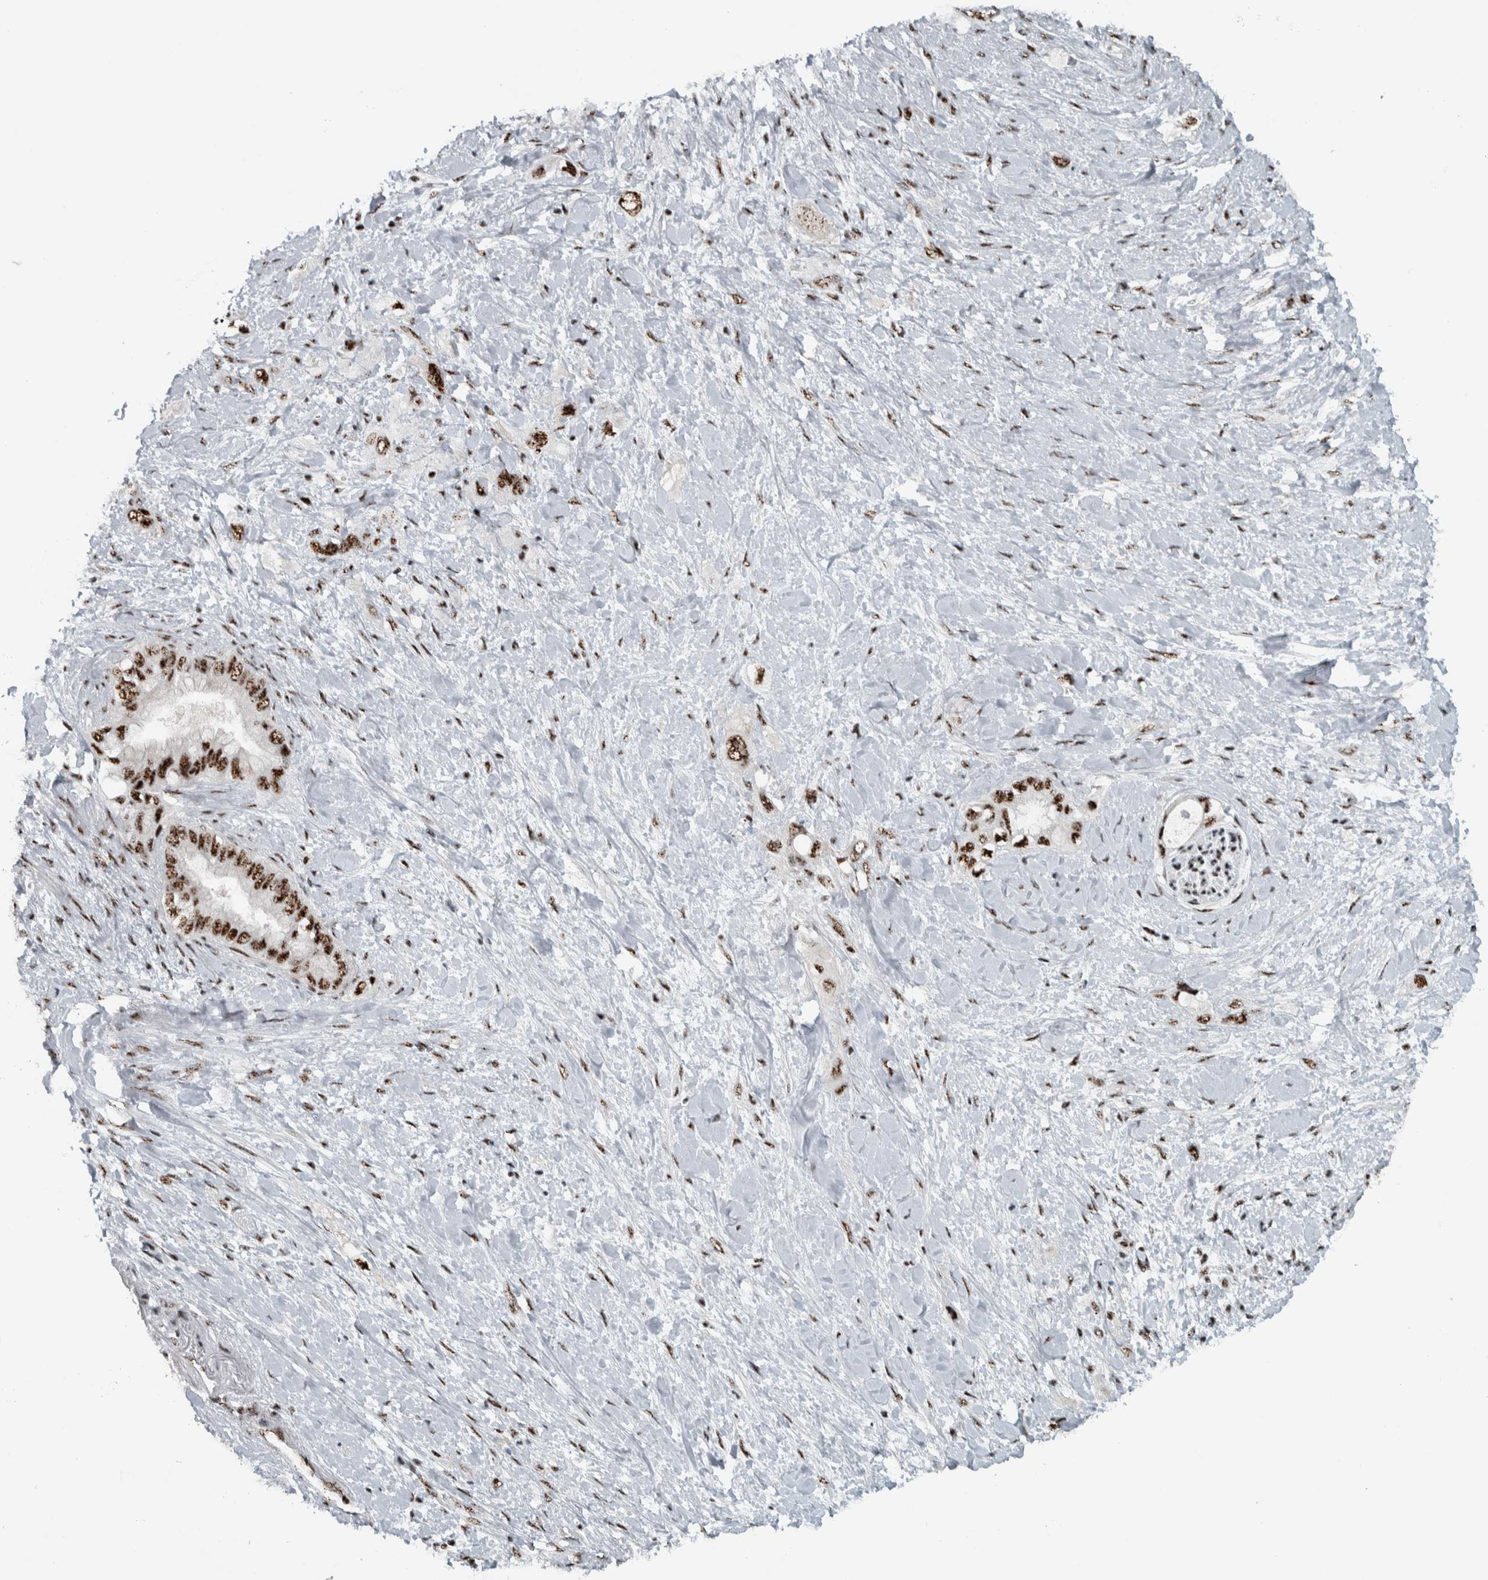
{"staining": {"intensity": "moderate", "quantity": ">75%", "location": "nuclear"}, "tissue": "pancreatic cancer", "cell_type": "Tumor cells", "image_type": "cancer", "snomed": [{"axis": "morphology", "description": "Adenocarcinoma, NOS"}, {"axis": "topography", "description": "Pancreas"}], "caption": "Moderate nuclear protein staining is seen in approximately >75% of tumor cells in pancreatic cancer (adenocarcinoma).", "gene": "SON", "patient": {"sex": "female", "age": 56}}